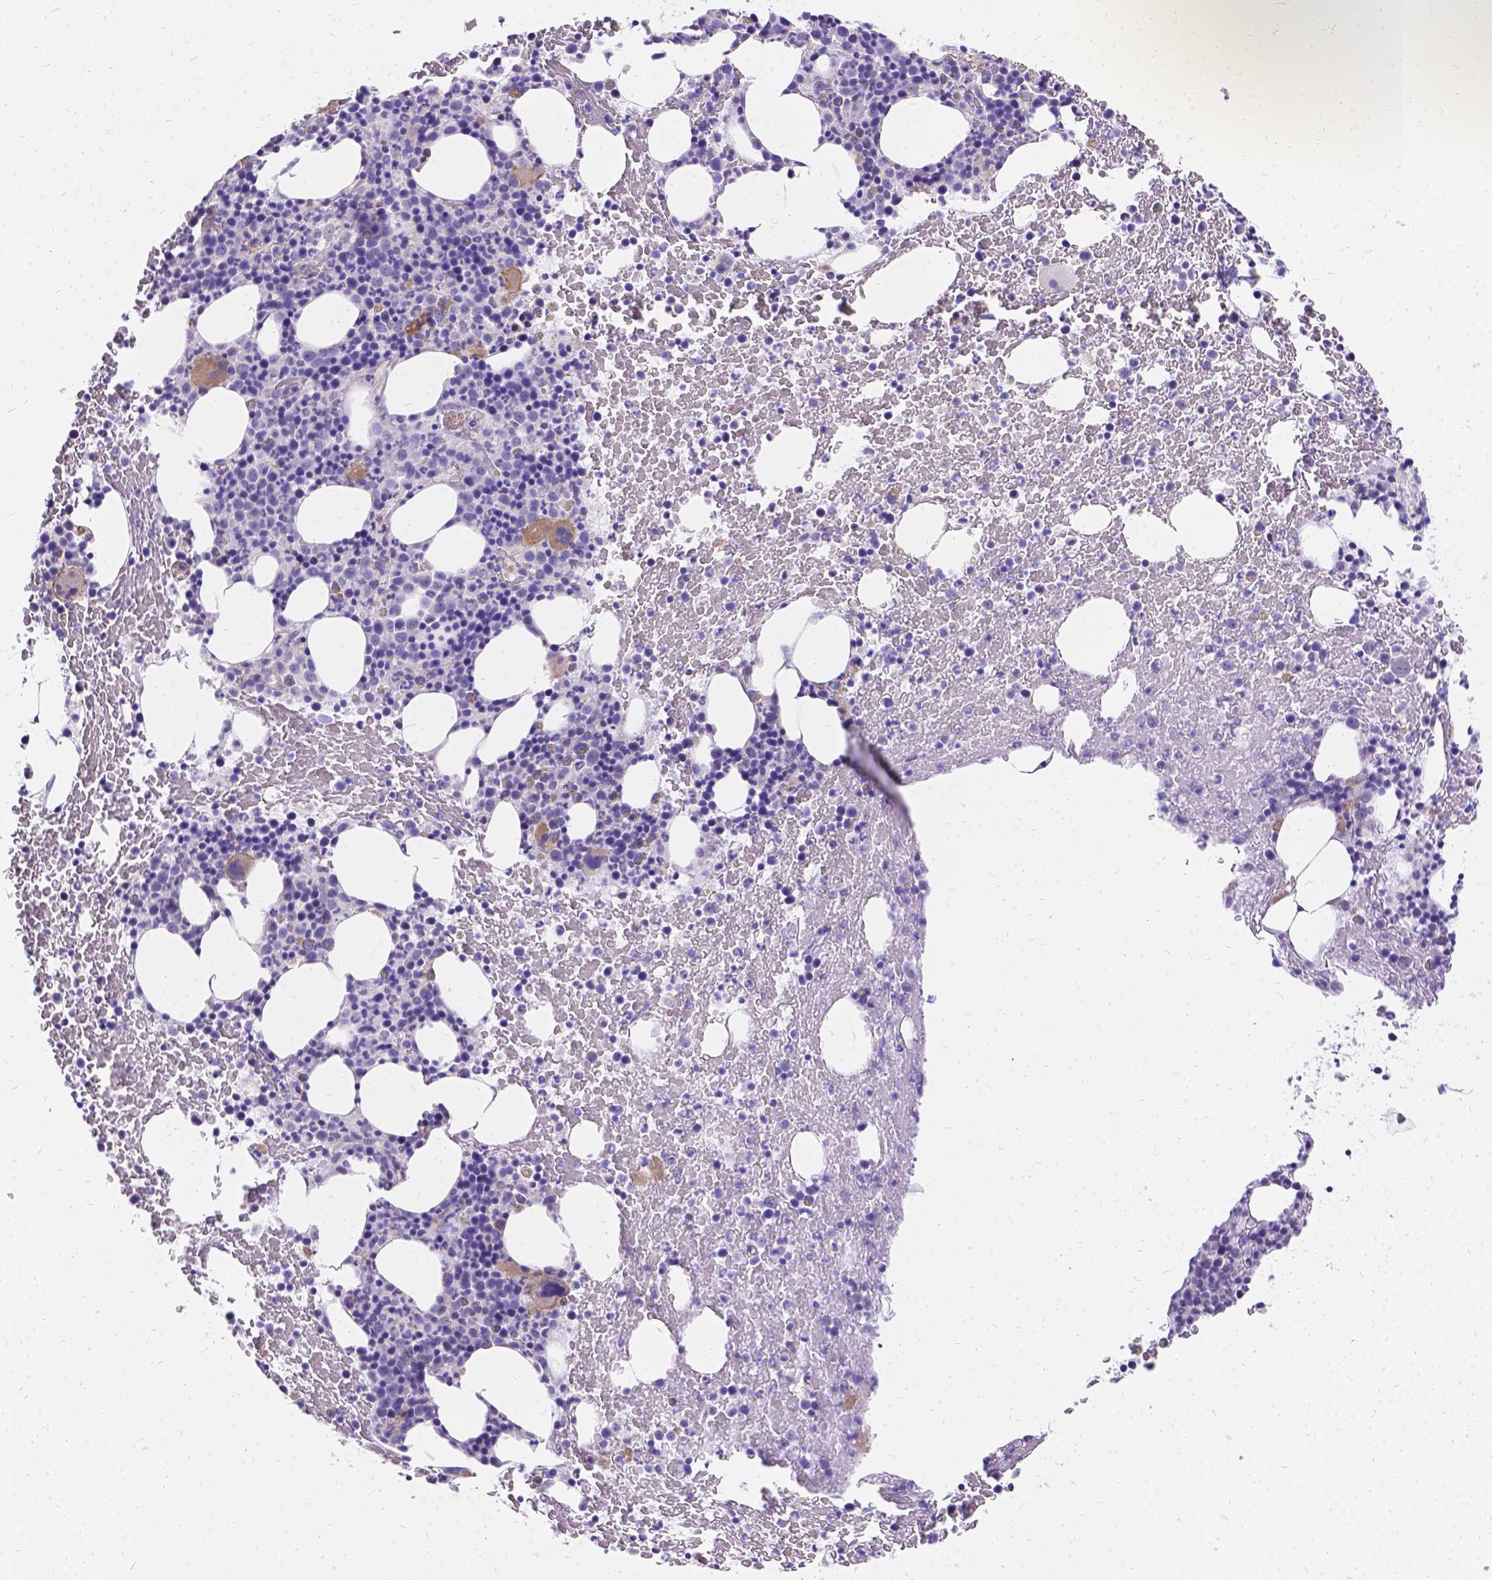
{"staining": {"intensity": "weak", "quantity": "<25%", "location": "cytoplasmic/membranous"}, "tissue": "bone marrow", "cell_type": "Hematopoietic cells", "image_type": "normal", "snomed": [{"axis": "morphology", "description": "Normal tissue, NOS"}, {"axis": "topography", "description": "Bone marrow"}], "caption": "Immunohistochemical staining of benign bone marrow displays no significant staining in hematopoietic cells.", "gene": "PALS1", "patient": {"sex": "male", "age": 72}}